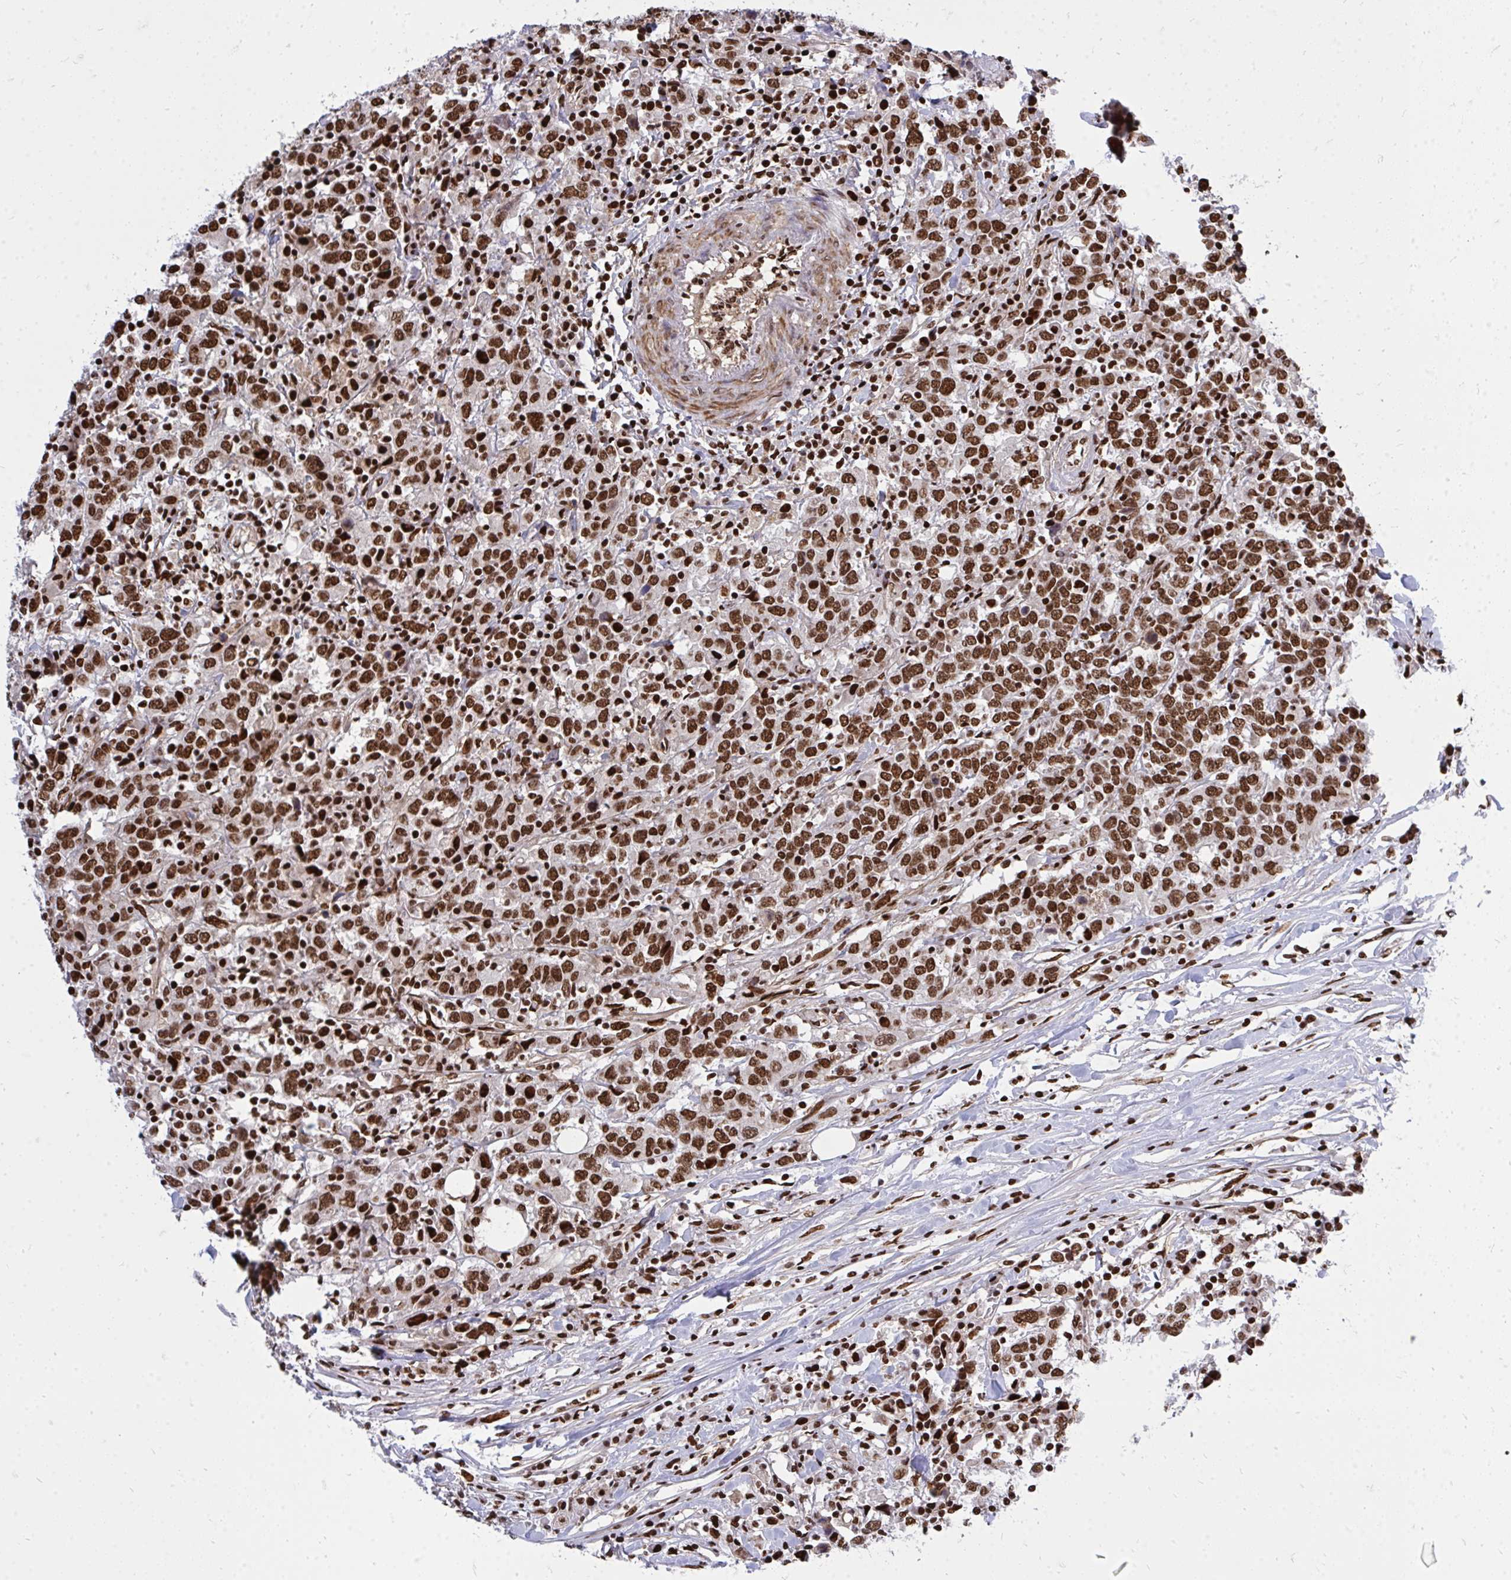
{"staining": {"intensity": "strong", "quantity": ">75%", "location": "nuclear"}, "tissue": "urothelial cancer", "cell_type": "Tumor cells", "image_type": "cancer", "snomed": [{"axis": "morphology", "description": "Urothelial carcinoma, High grade"}, {"axis": "topography", "description": "Urinary bladder"}], "caption": "This micrograph displays IHC staining of human urothelial carcinoma (high-grade), with high strong nuclear staining in about >75% of tumor cells.", "gene": "TBL1Y", "patient": {"sex": "male", "age": 61}}